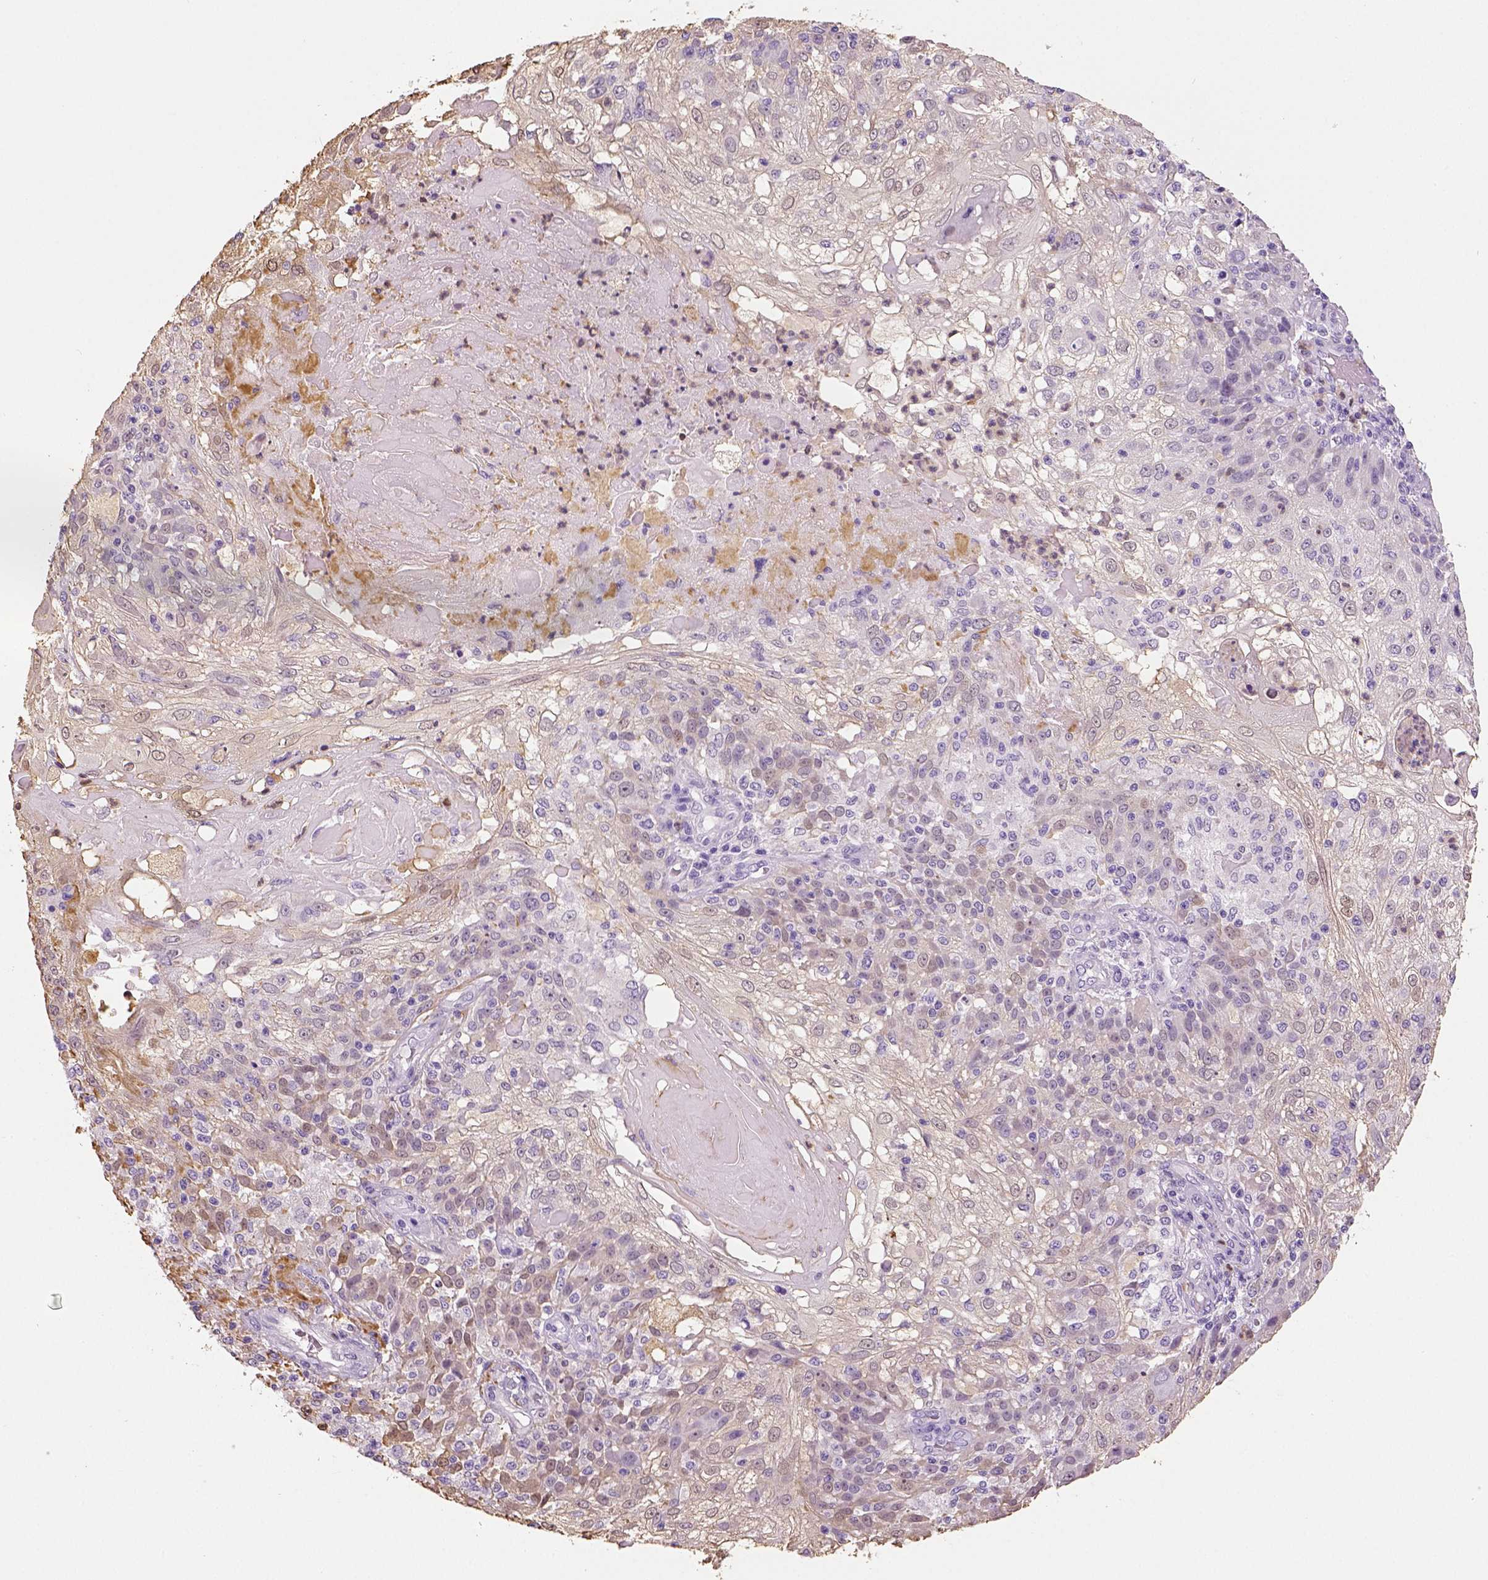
{"staining": {"intensity": "negative", "quantity": "none", "location": "none"}, "tissue": "skin cancer", "cell_type": "Tumor cells", "image_type": "cancer", "snomed": [{"axis": "morphology", "description": "Normal tissue, NOS"}, {"axis": "morphology", "description": "Squamous cell carcinoma, NOS"}, {"axis": "topography", "description": "Skin"}], "caption": "Immunohistochemistry image of human skin cancer stained for a protein (brown), which demonstrates no staining in tumor cells. (DAB immunohistochemistry visualized using brightfield microscopy, high magnification).", "gene": "NECAB2", "patient": {"sex": "female", "age": 83}}